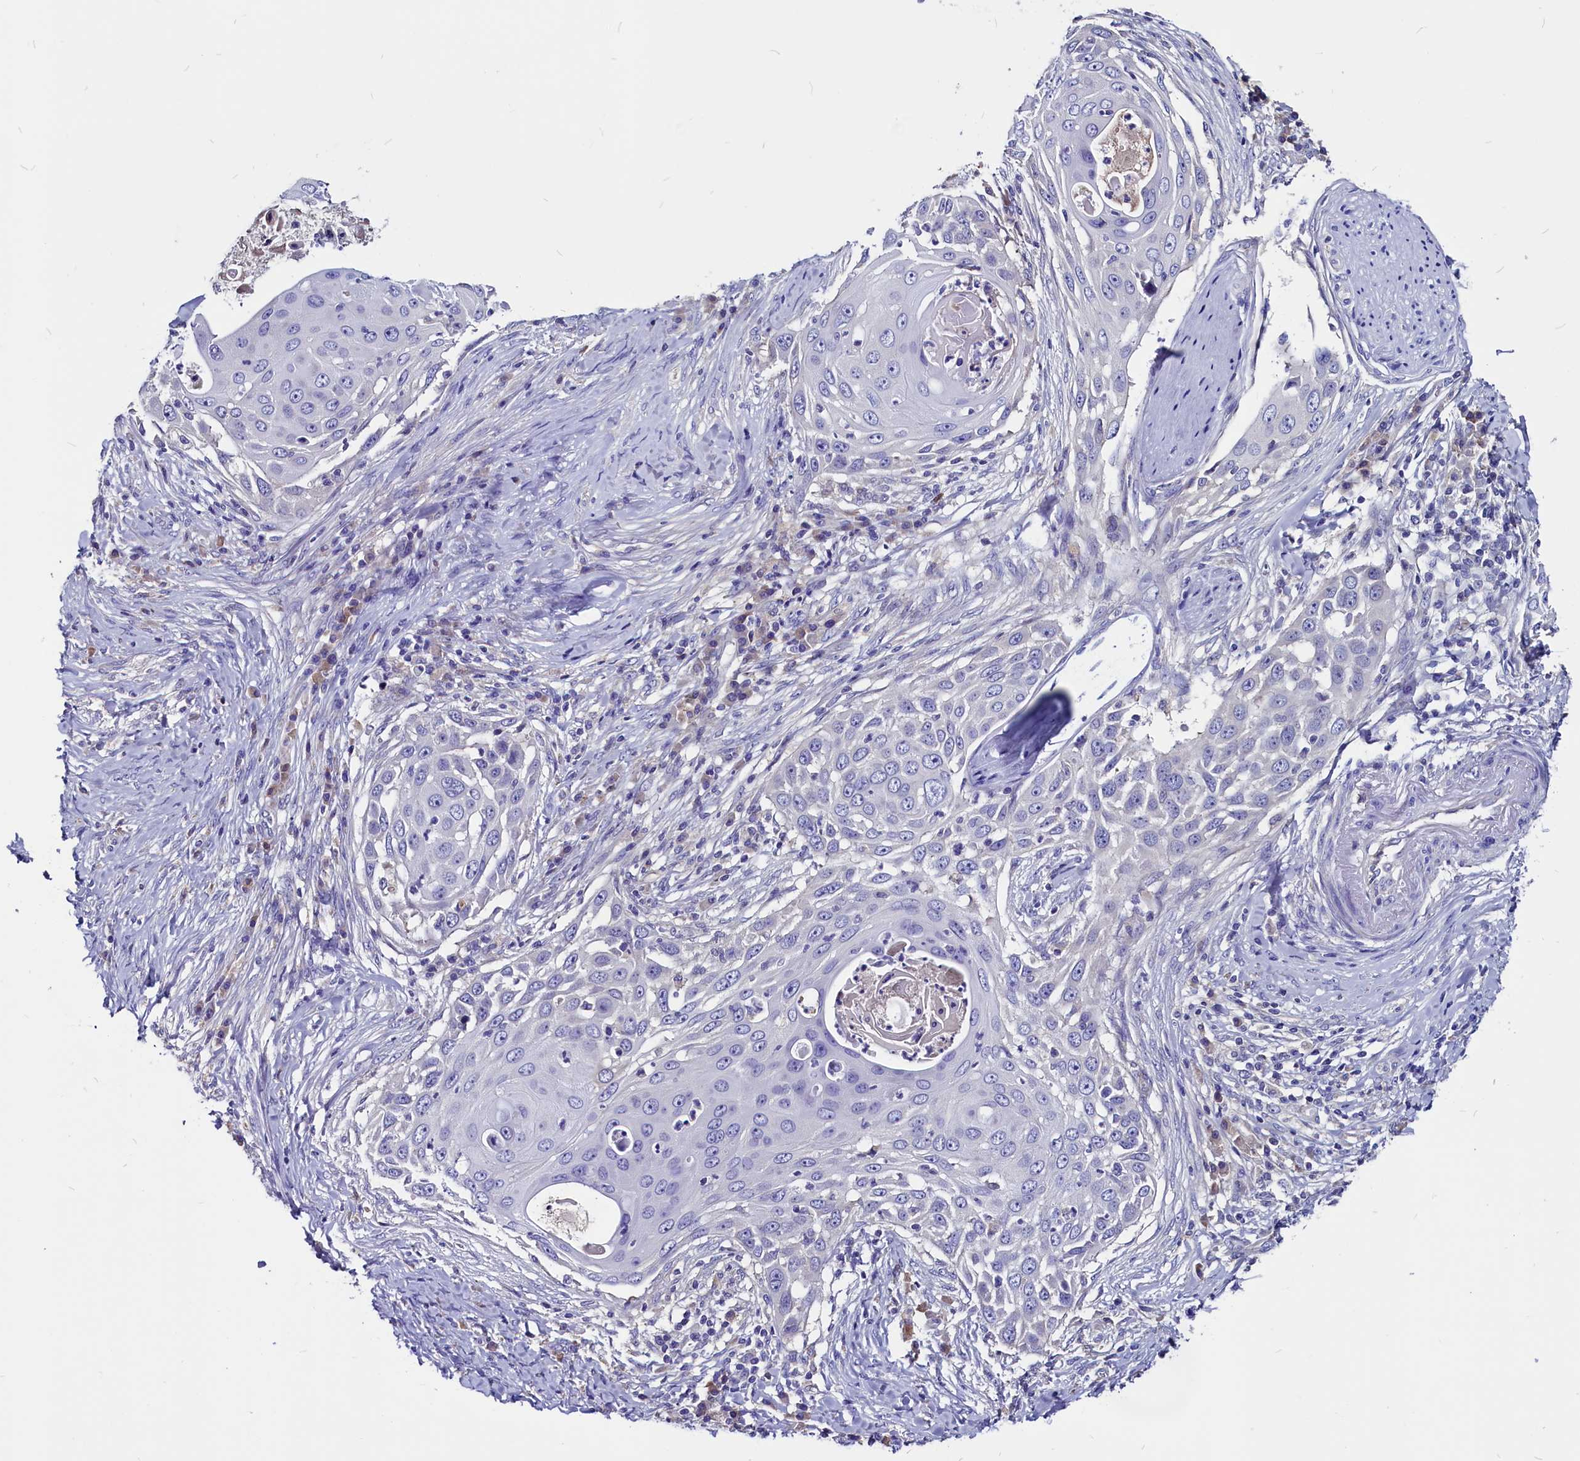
{"staining": {"intensity": "negative", "quantity": "none", "location": "none"}, "tissue": "skin cancer", "cell_type": "Tumor cells", "image_type": "cancer", "snomed": [{"axis": "morphology", "description": "Squamous cell carcinoma, NOS"}, {"axis": "topography", "description": "Skin"}], "caption": "Immunohistochemical staining of human skin cancer (squamous cell carcinoma) demonstrates no significant positivity in tumor cells.", "gene": "CCBE1", "patient": {"sex": "female", "age": 44}}